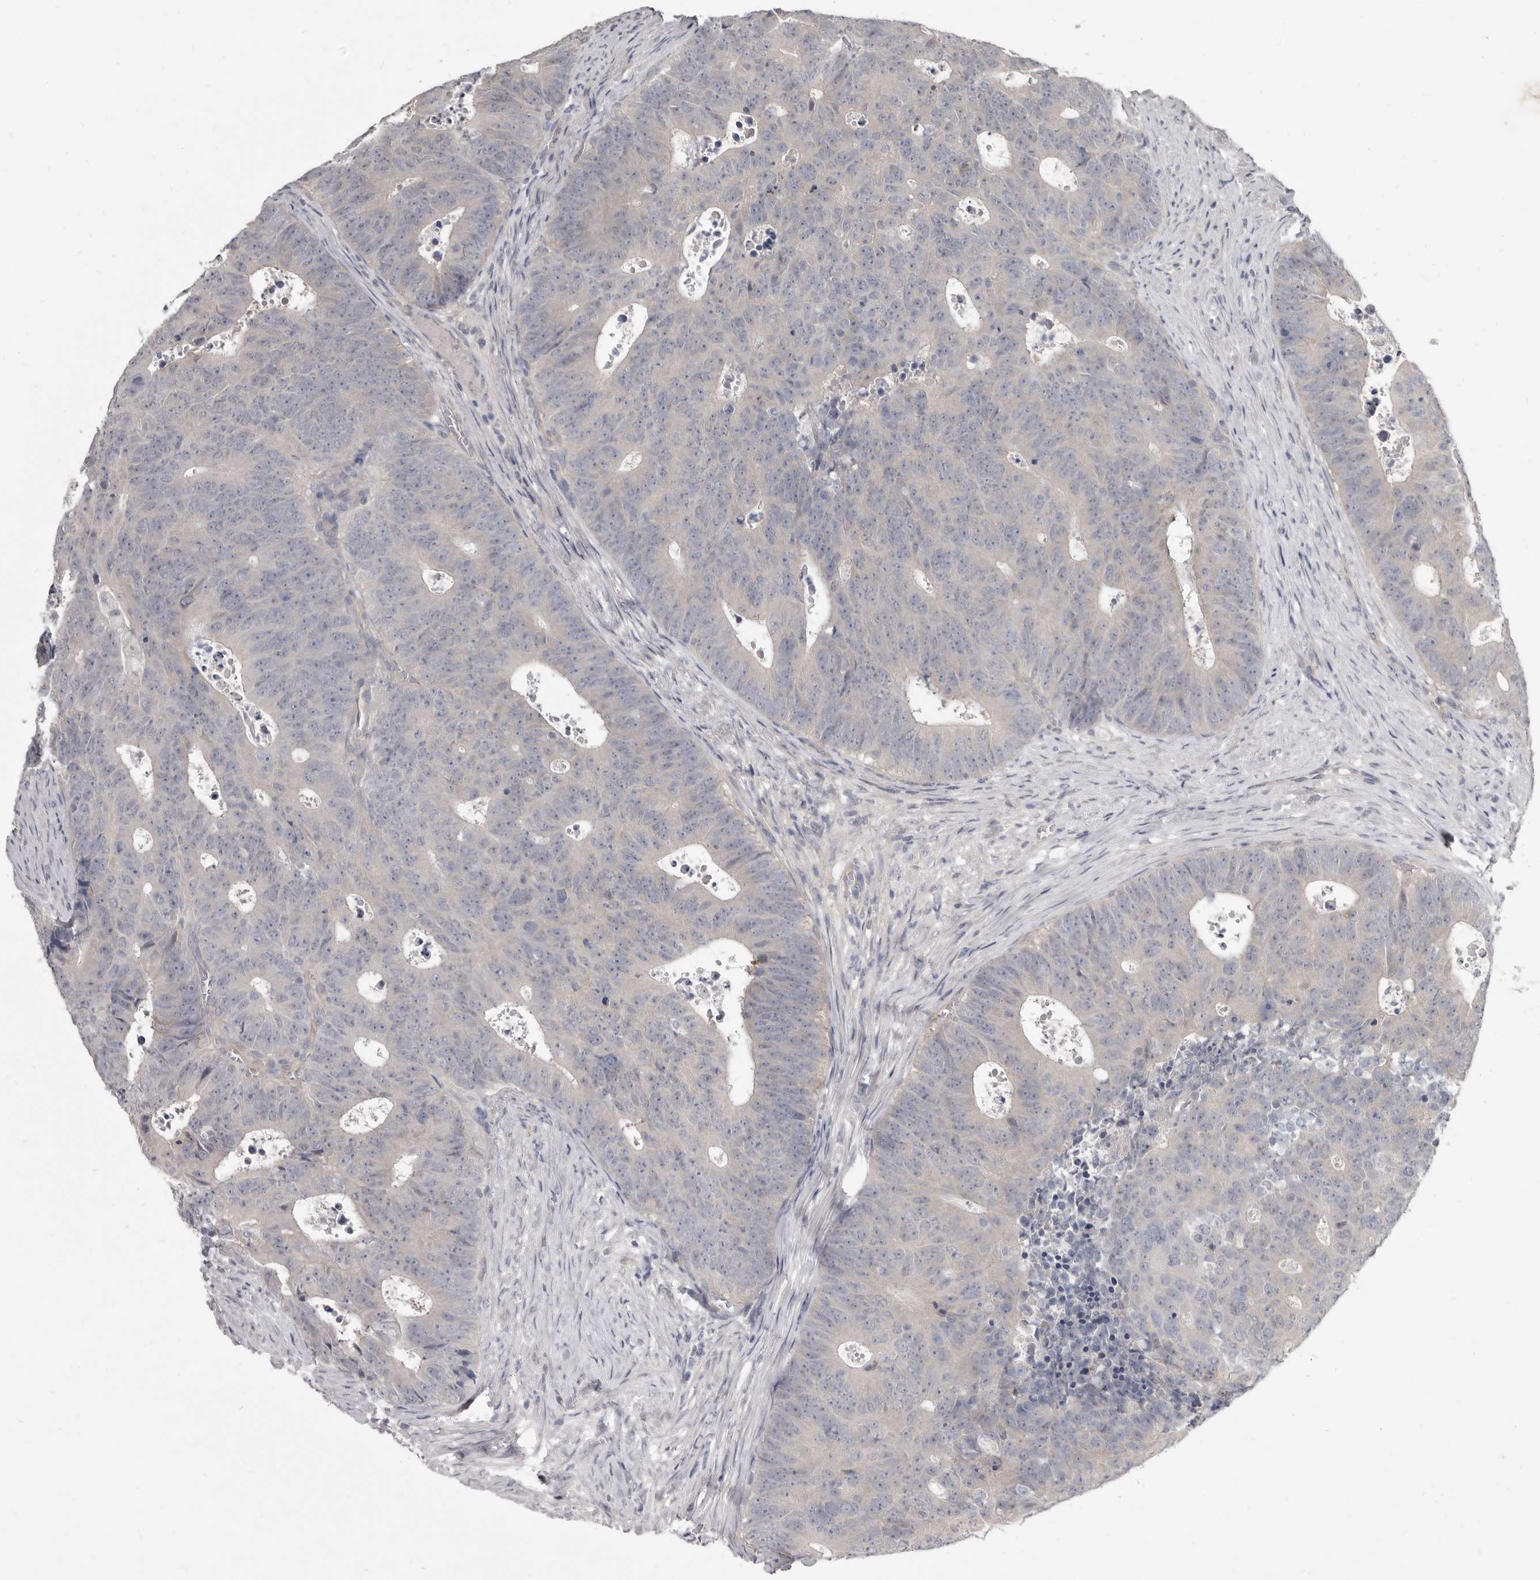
{"staining": {"intensity": "negative", "quantity": "none", "location": "none"}, "tissue": "colorectal cancer", "cell_type": "Tumor cells", "image_type": "cancer", "snomed": [{"axis": "morphology", "description": "Adenocarcinoma, NOS"}, {"axis": "topography", "description": "Colon"}], "caption": "Tumor cells are negative for brown protein staining in colorectal adenocarcinoma. (Stains: DAB IHC with hematoxylin counter stain, Microscopy: brightfield microscopy at high magnification).", "gene": "GSK3B", "patient": {"sex": "male", "age": 87}}